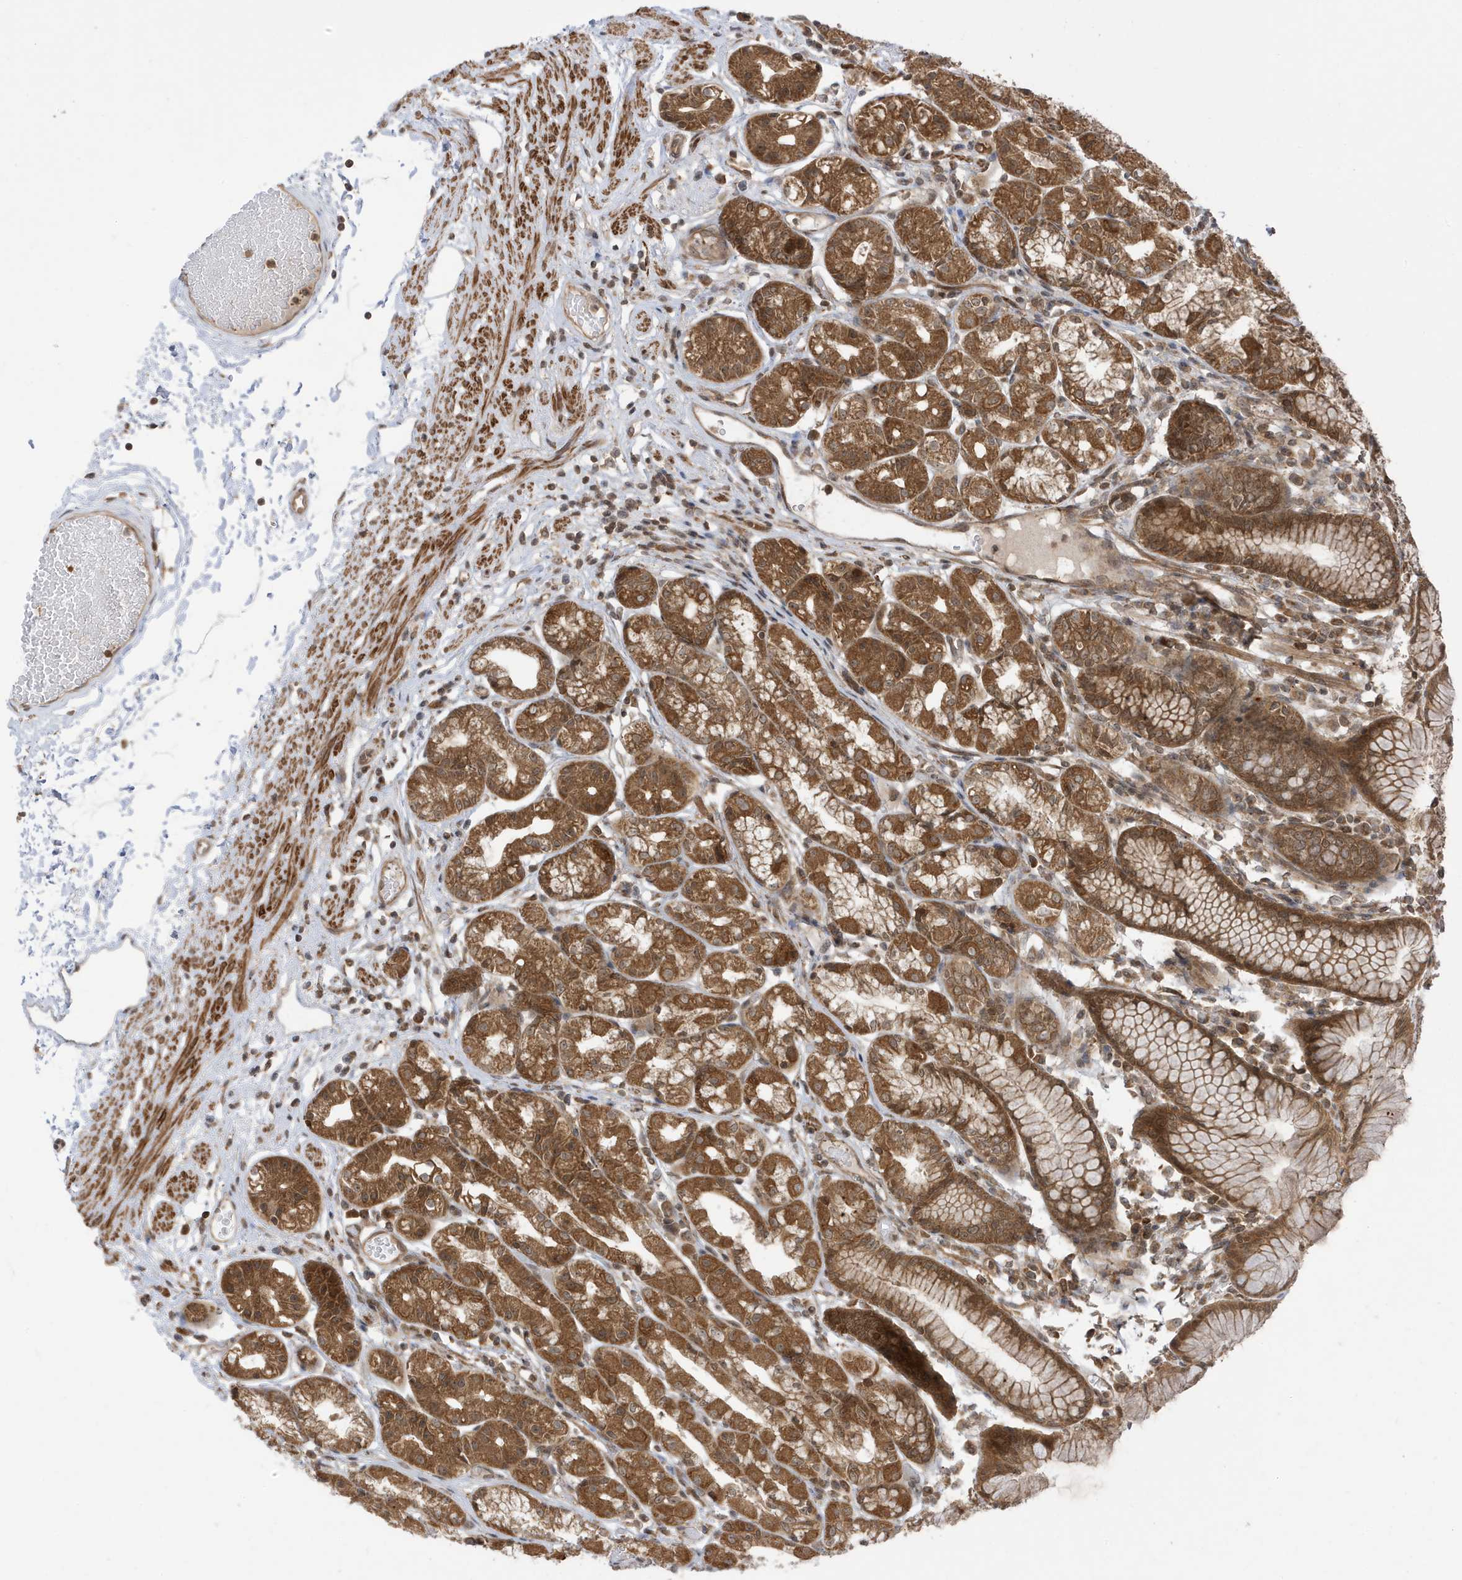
{"staining": {"intensity": "strong", "quantity": ">75%", "location": "cytoplasmic/membranous"}, "tissue": "stomach", "cell_type": "Glandular cells", "image_type": "normal", "snomed": [{"axis": "morphology", "description": "Normal tissue, NOS"}, {"axis": "topography", "description": "Stomach"}], "caption": "Immunohistochemistry (IHC) image of normal stomach: stomach stained using immunohistochemistry displays high levels of strong protein expression localized specifically in the cytoplasmic/membranous of glandular cells, appearing as a cytoplasmic/membranous brown color.", "gene": "DHX36", "patient": {"sex": "female", "age": 57}}